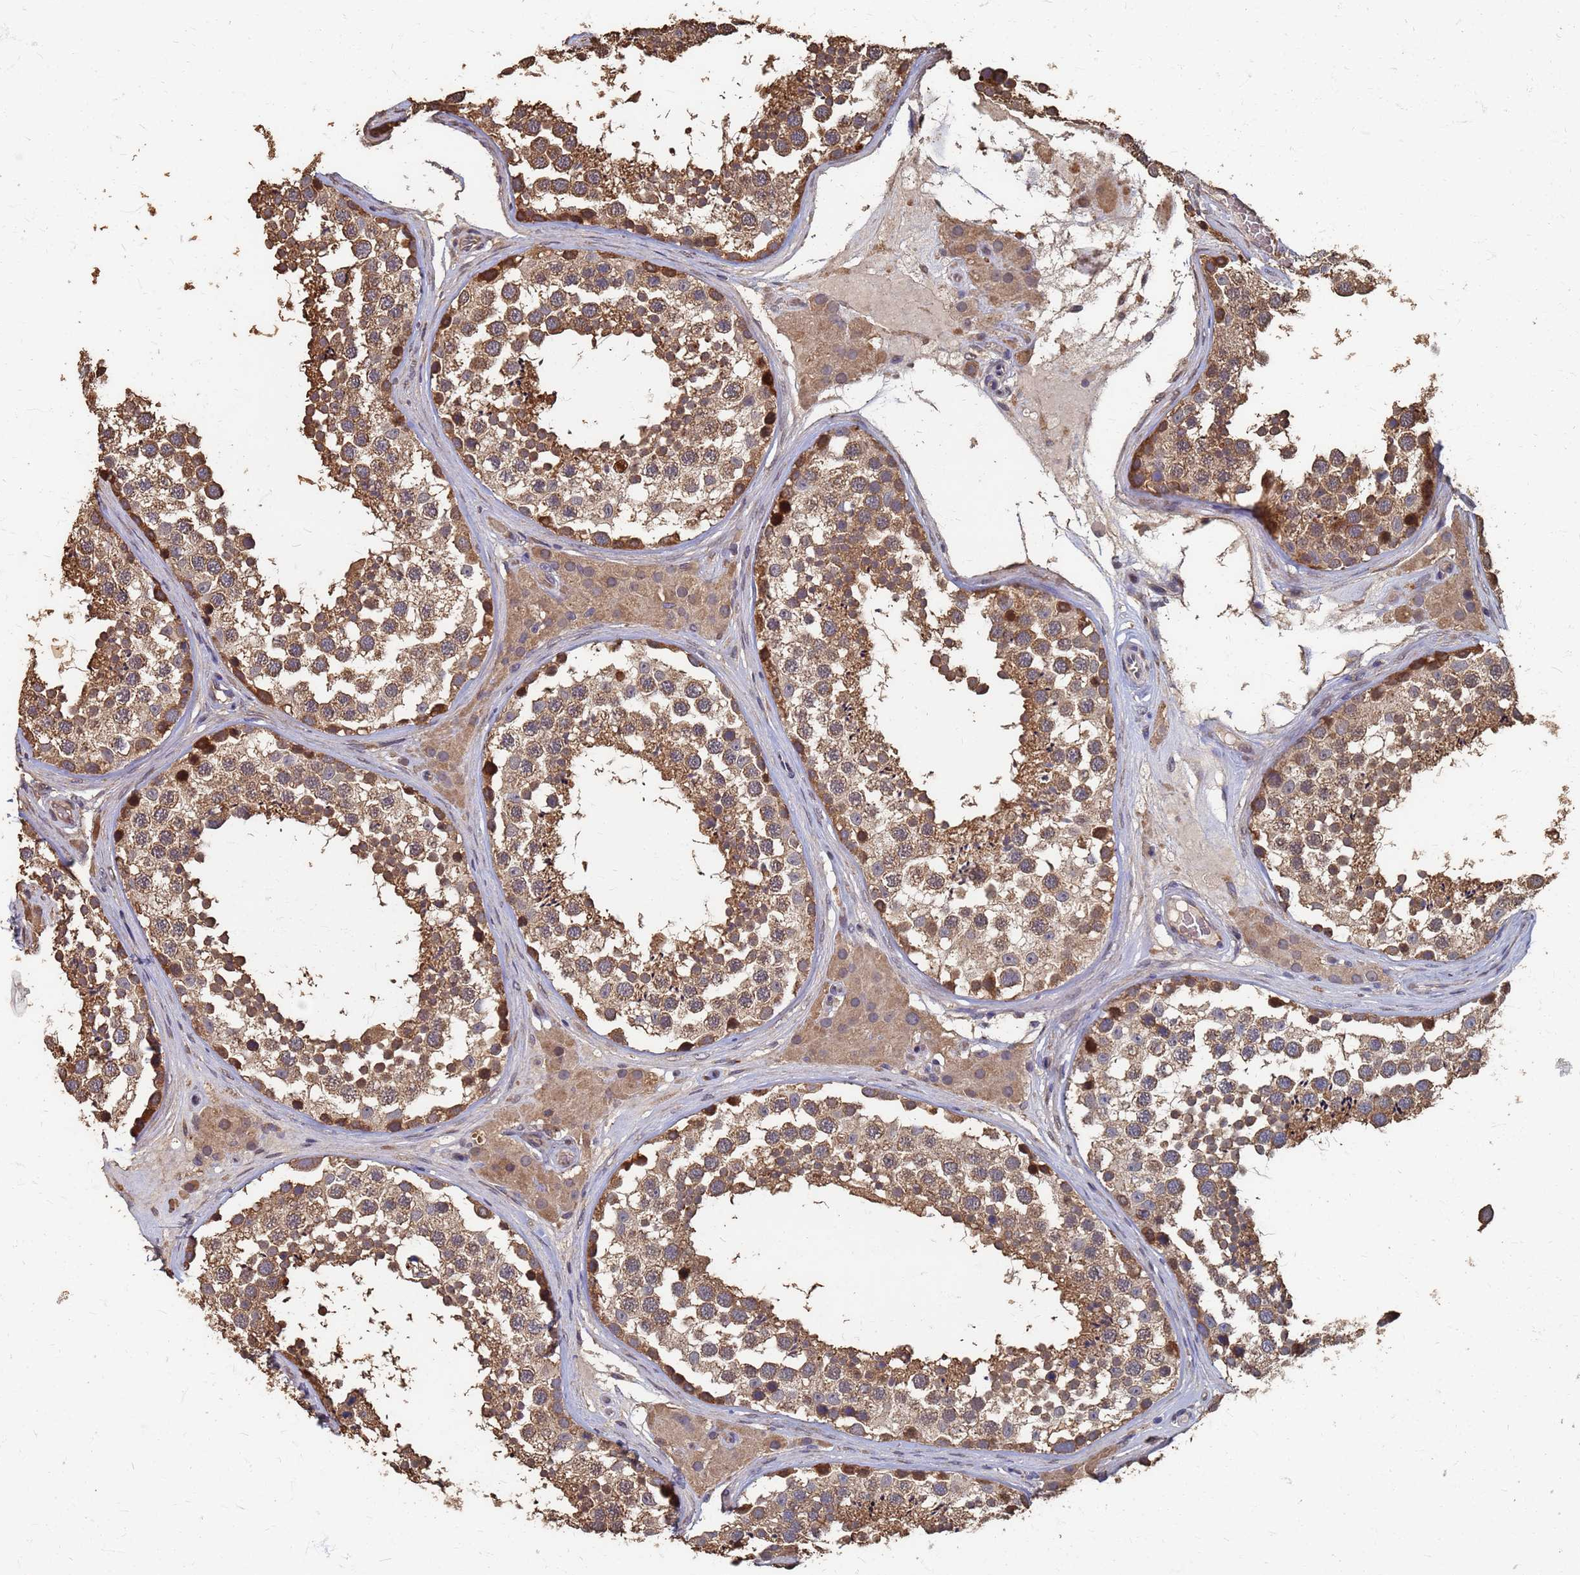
{"staining": {"intensity": "moderate", "quantity": ">75%", "location": "cytoplasmic/membranous"}, "tissue": "testis", "cell_type": "Cells in seminiferous ducts", "image_type": "normal", "snomed": [{"axis": "morphology", "description": "Normal tissue, NOS"}, {"axis": "topography", "description": "Testis"}], "caption": "This is a micrograph of immunohistochemistry (IHC) staining of benign testis, which shows moderate staining in the cytoplasmic/membranous of cells in seminiferous ducts.", "gene": "DPH5", "patient": {"sex": "male", "age": 46}}